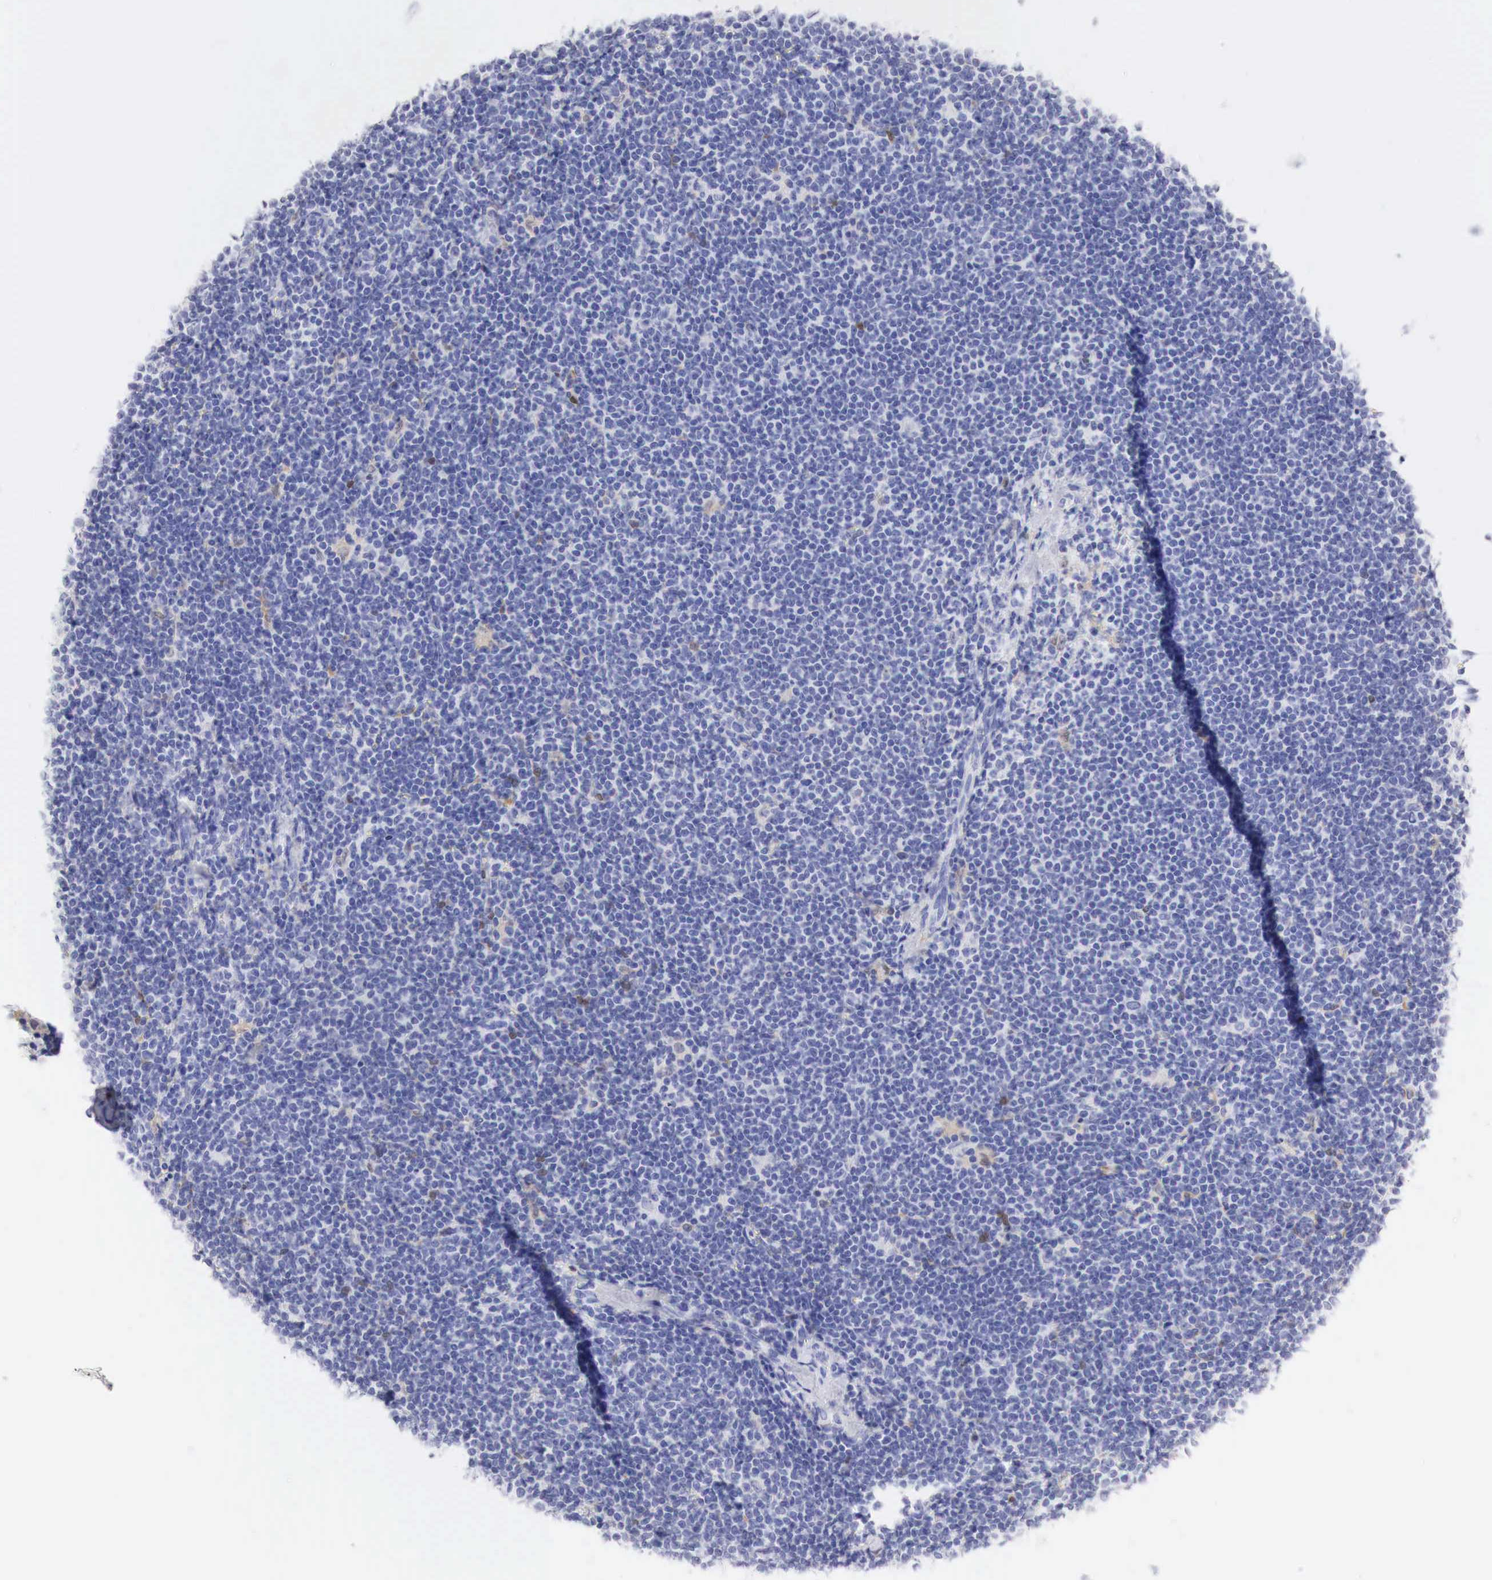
{"staining": {"intensity": "negative", "quantity": "none", "location": "none"}, "tissue": "lymphoma", "cell_type": "Tumor cells", "image_type": "cancer", "snomed": [{"axis": "morphology", "description": "Malignant lymphoma, non-Hodgkin's type, Low grade"}, {"axis": "topography", "description": "Lymph node"}], "caption": "This is an immunohistochemistry histopathology image of human malignant lymphoma, non-Hodgkin's type (low-grade). There is no positivity in tumor cells.", "gene": "CDKN2A", "patient": {"sex": "male", "age": 65}}